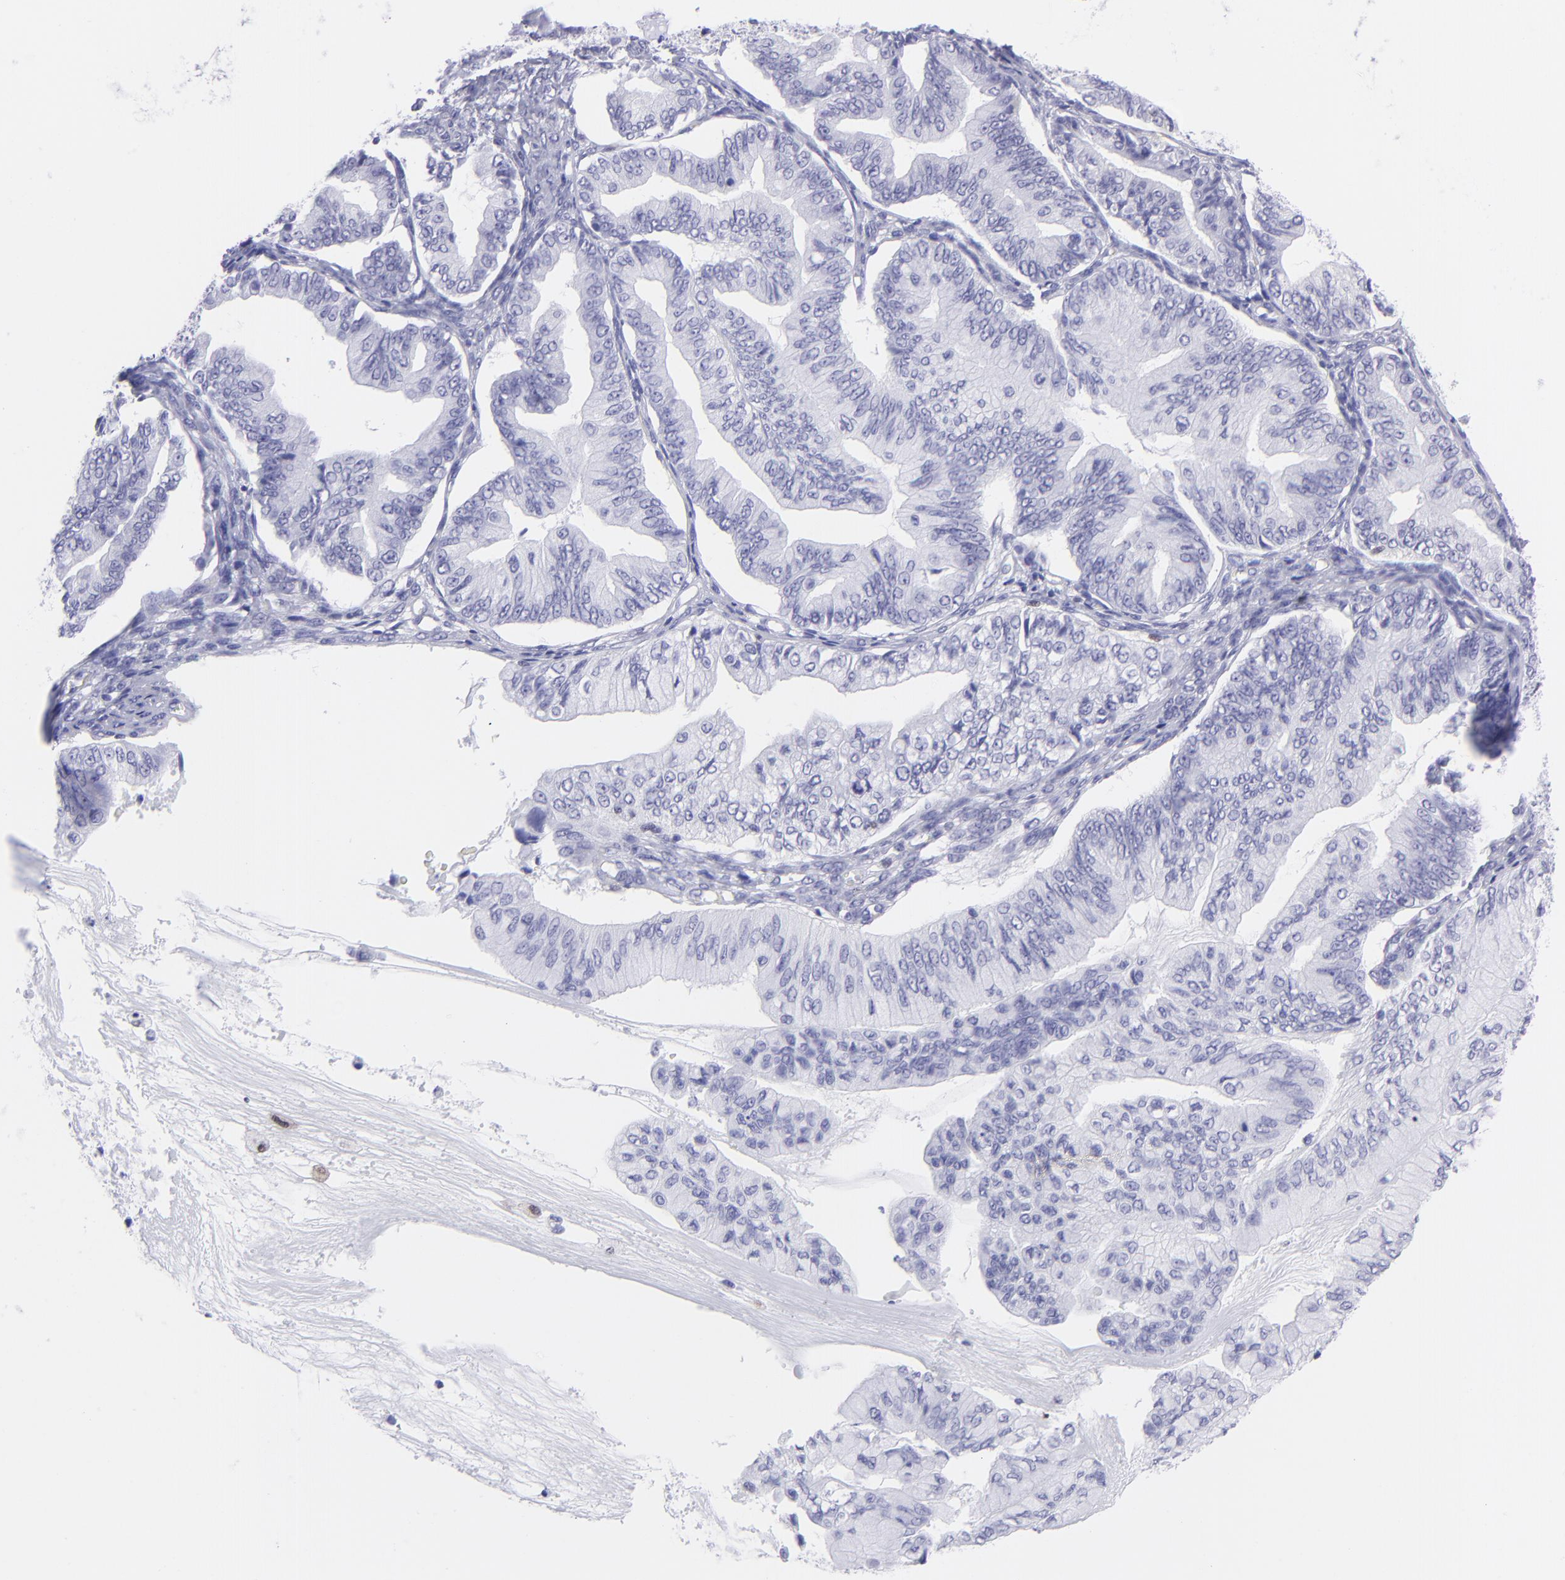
{"staining": {"intensity": "negative", "quantity": "none", "location": "none"}, "tissue": "ovarian cancer", "cell_type": "Tumor cells", "image_type": "cancer", "snomed": [{"axis": "morphology", "description": "Cystadenocarcinoma, mucinous, NOS"}, {"axis": "topography", "description": "Ovary"}], "caption": "Image shows no significant protein expression in tumor cells of ovarian cancer.", "gene": "MITF", "patient": {"sex": "female", "age": 36}}